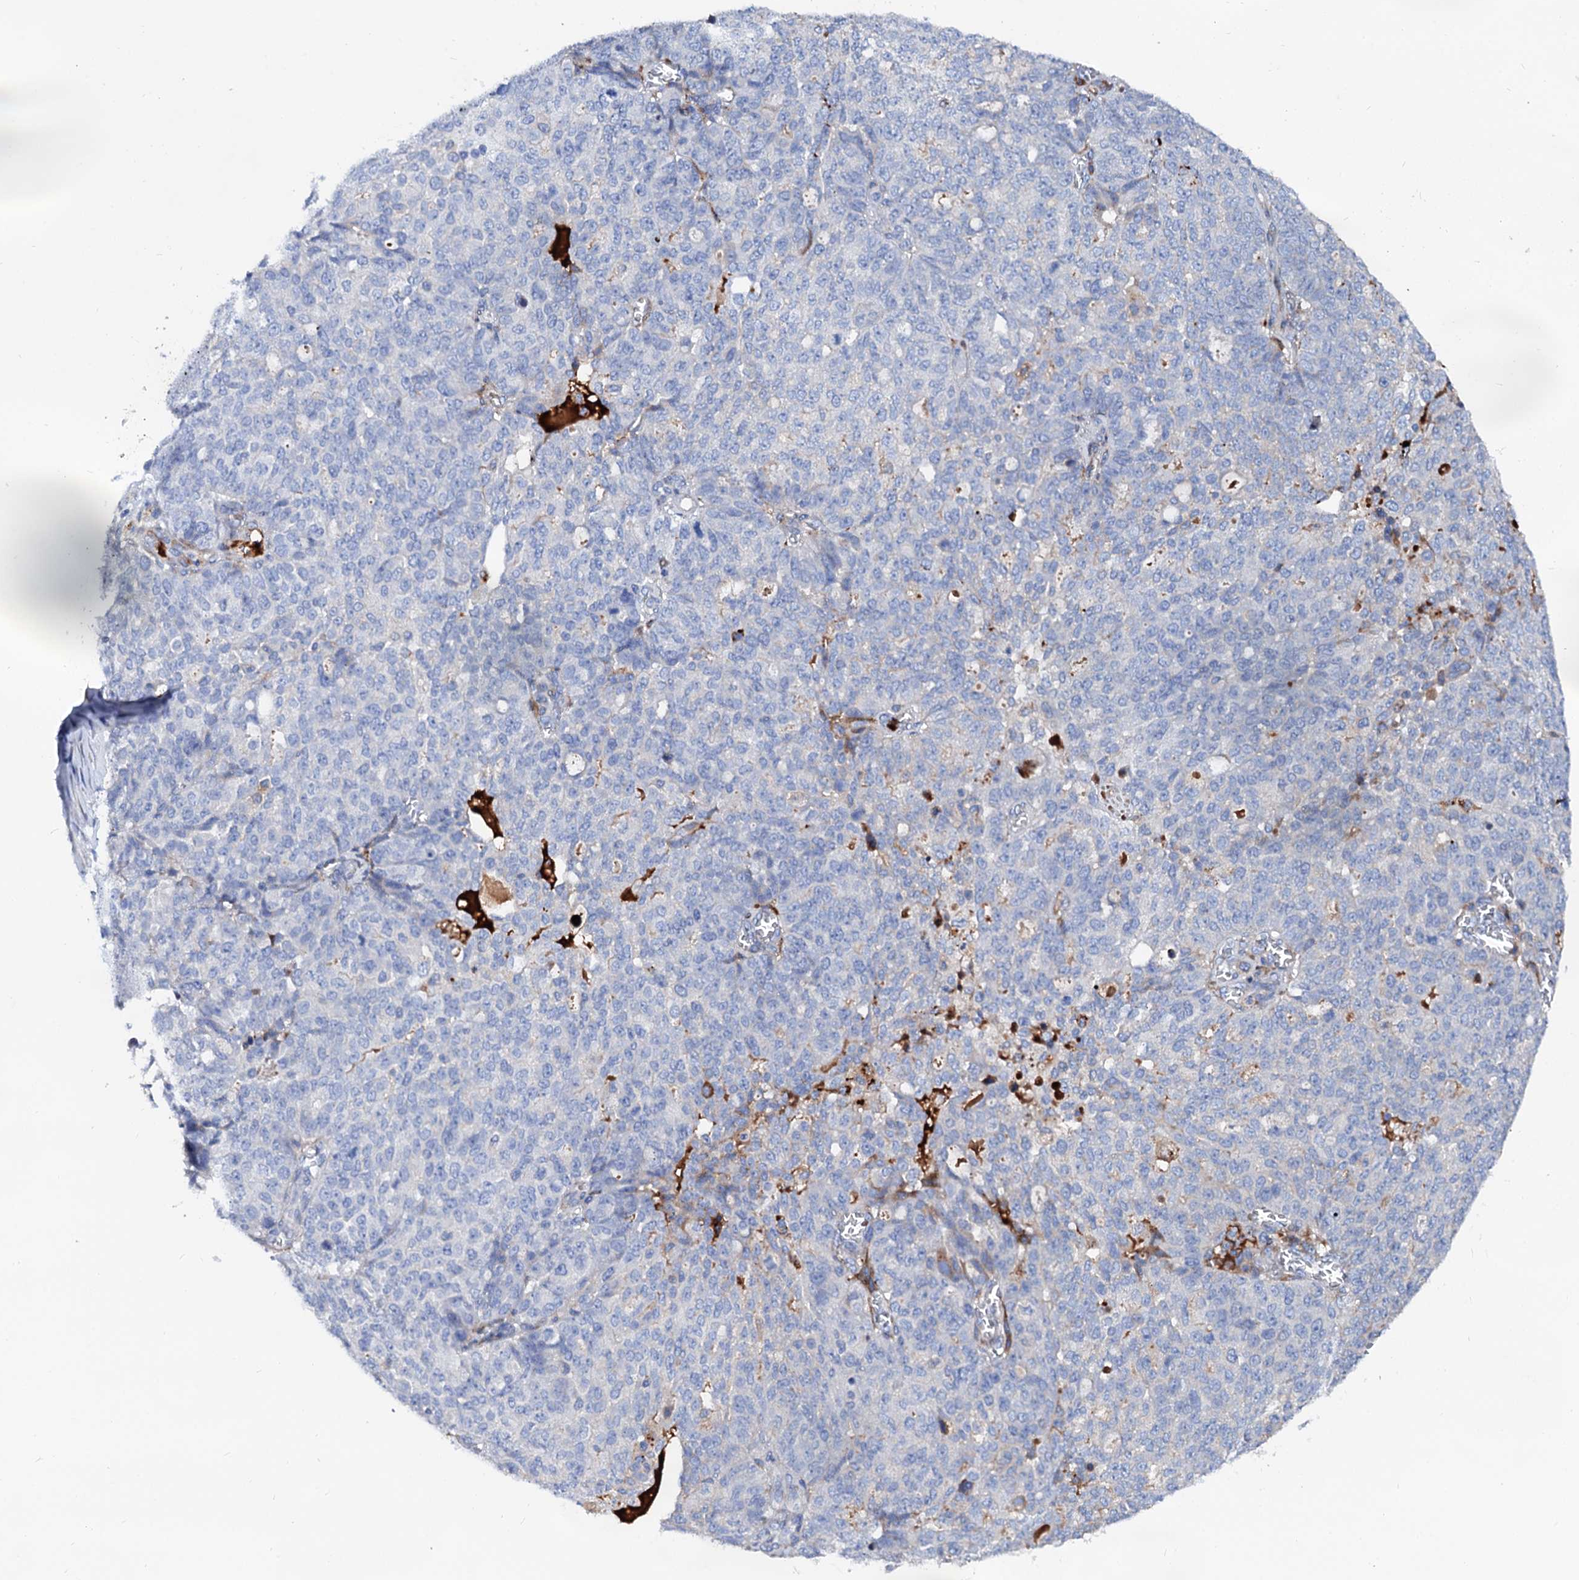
{"staining": {"intensity": "moderate", "quantity": "<25%", "location": "cytoplasmic/membranous"}, "tissue": "ovarian cancer", "cell_type": "Tumor cells", "image_type": "cancer", "snomed": [{"axis": "morphology", "description": "Cystadenocarcinoma, serous, NOS"}, {"axis": "topography", "description": "Soft tissue"}, {"axis": "topography", "description": "Ovary"}], "caption": "Ovarian cancer stained for a protein (brown) demonstrates moderate cytoplasmic/membranous positive expression in about <25% of tumor cells.", "gene": "SLC10A7", "patient": {"sex": "female", "age": 57}}